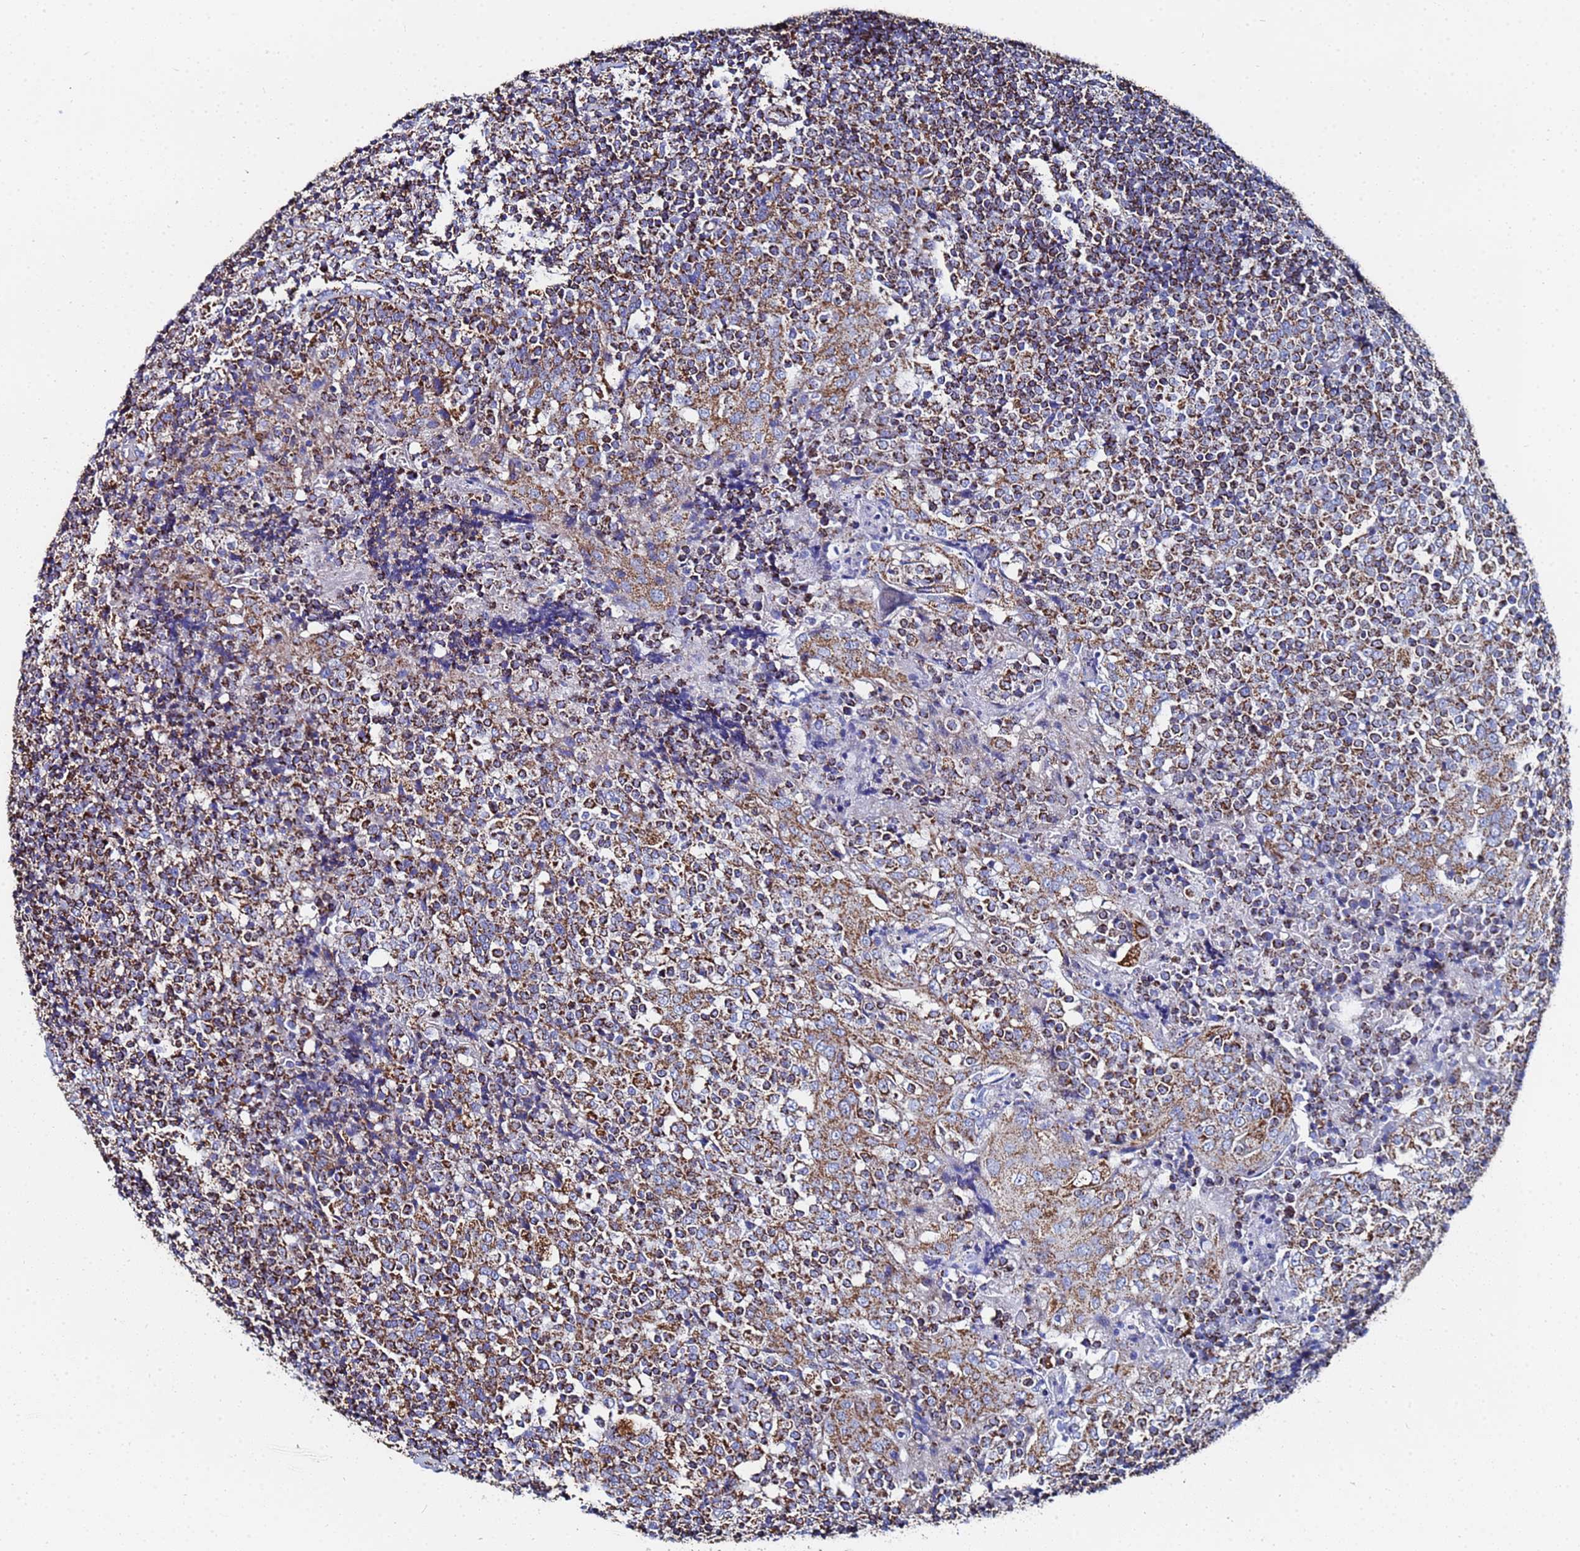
{"staining": {"intensity": "moderate", "quantity": "25%-75%", "location": "cytoplasmic/membranous"}, "tissue": "tonsil", "cell_type": "Germinal center cells", "image_type": "normal", "snomed": [{"axis": "morphology", "description": "Normal tissue, NOS"}, {"axis": "topography", "description": "Tonsil"}], "caption": "Germinal center cells exhibit medium levels of moderate cytoplasmic/membranous staining in about 25%-75% of cells in benign tonsil. Immunohistochemistry stains the protein in brown and the nuclei are stained blue.", "gene": "GLUD1", "patient": {"sex": "female", "age": 19}}